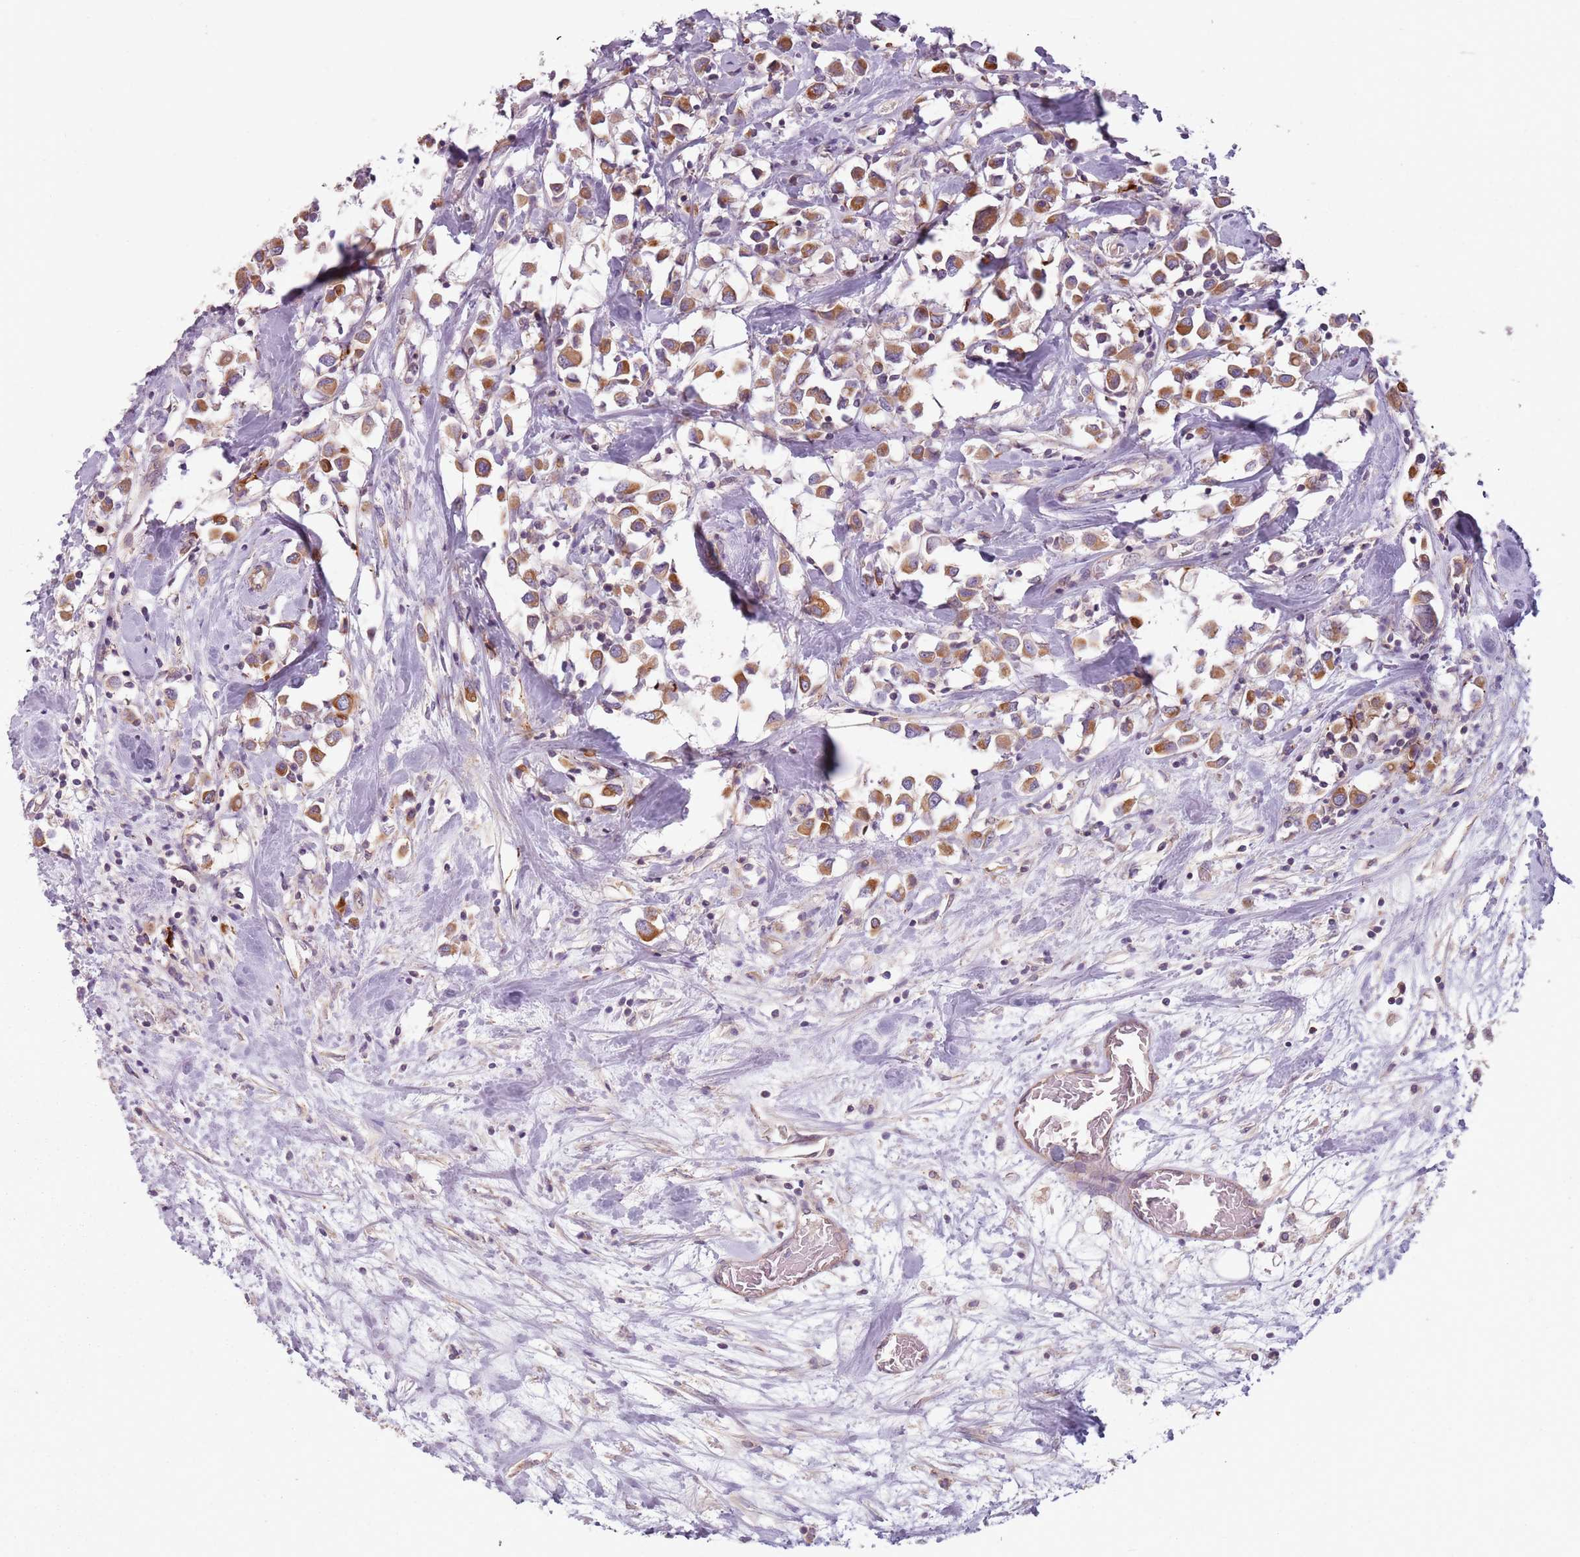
{"staining": {"intensity": "moderate", "quantity": ">75%", "location": "cytoplasmic/membranous"}, "tissue": "breast cancer", "cell_type": "Tumor cells", "image_type": "cancer", "snomed": [{"axis": "morphology", "description": "Duct carcinoma"}, {"axis": "topography", "description": "Breast"}], "caption": "Approximately >75% of tumor cells in breast cancer exhibit moderate cytoplasmic/membranous protein staining as visualized by brown immunohistochemical staining.", "gene": "TLCD2", "patient": {"sex": "female", "age": 61}}